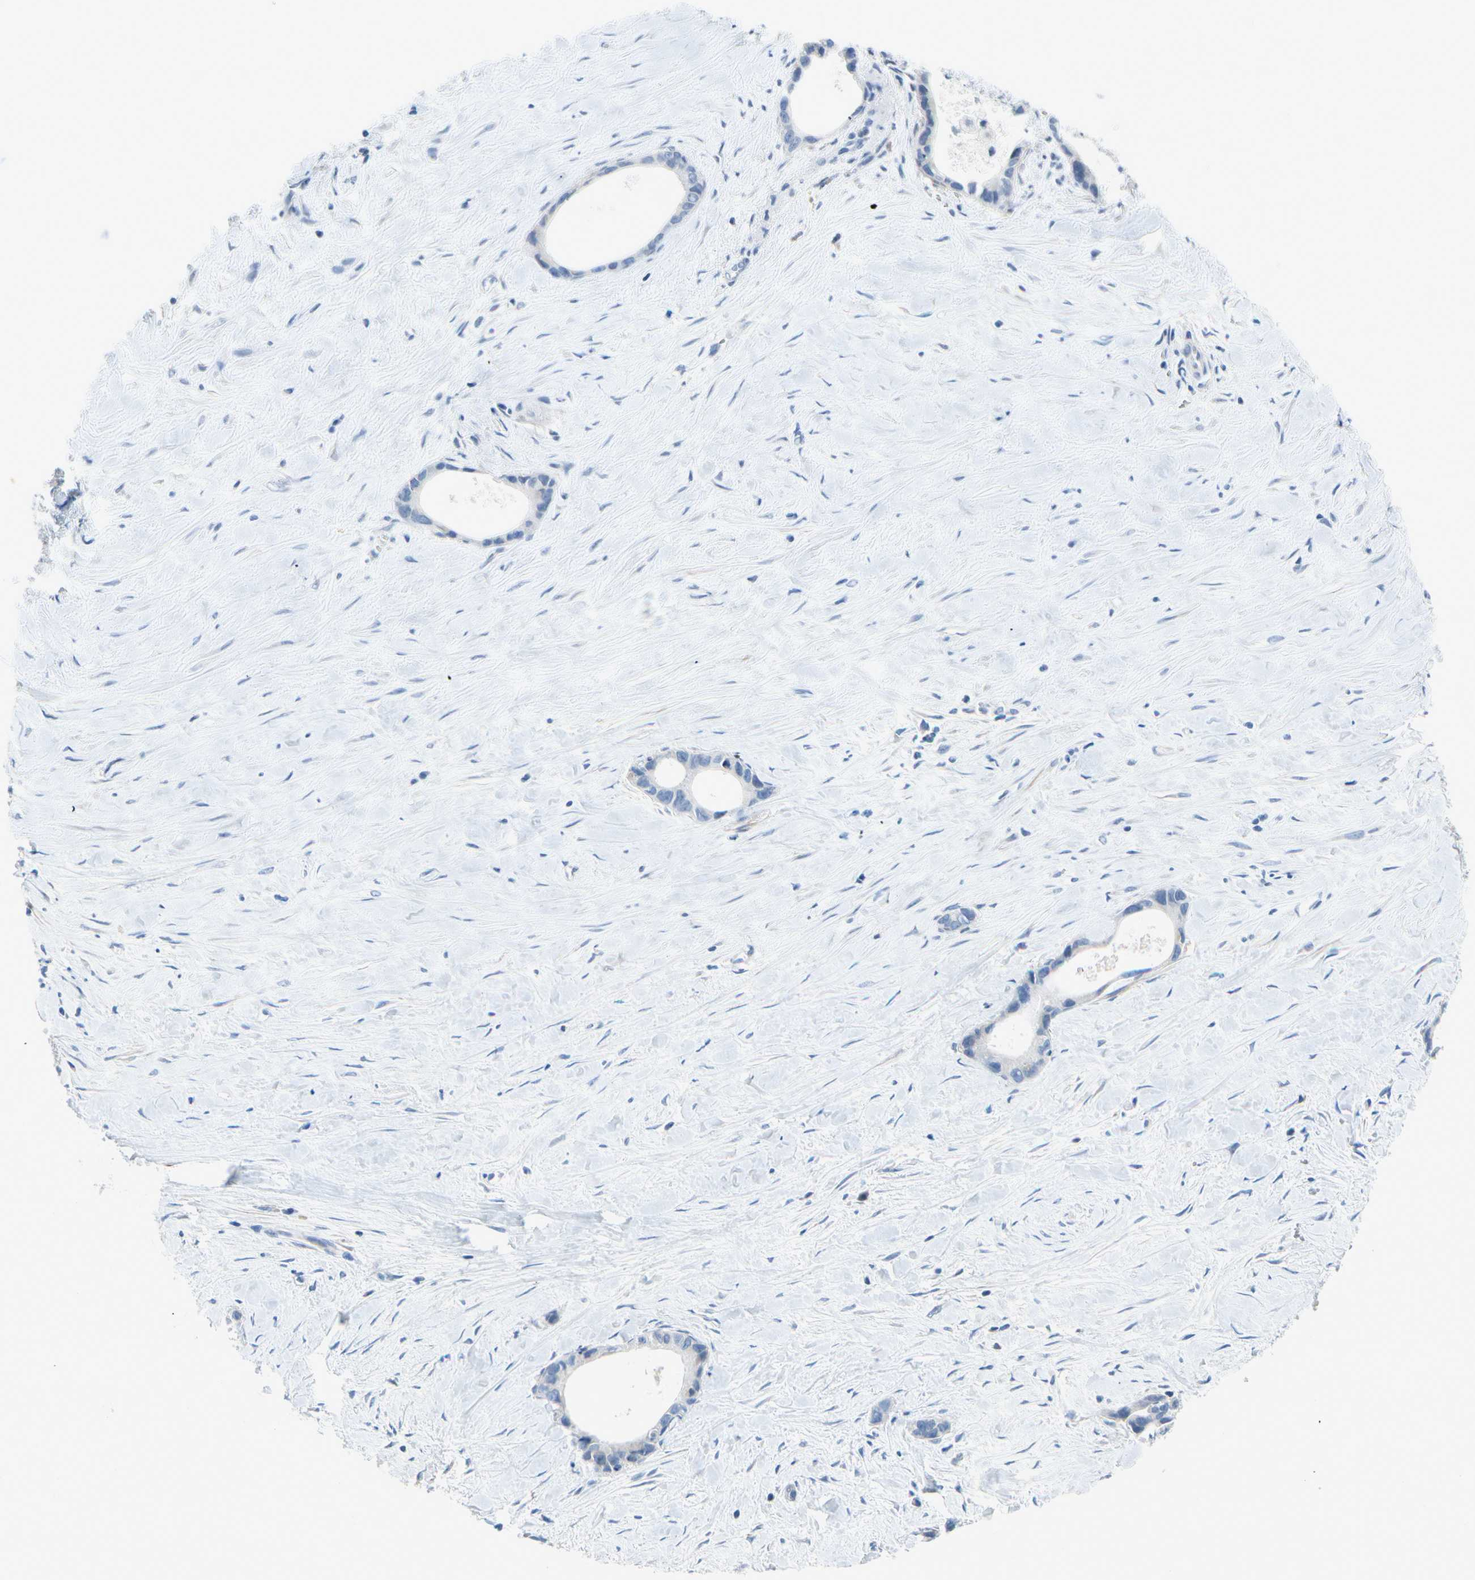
{"staining": {"intensity": "negative", "quantity": "none", "location": "none"}, "tissue": "liver cancer", "cell_type": "Tumor cells", "image_type": "cancer", "snomed": [{"axis": "morphology", "description": "Cholangiocarcinoma"}, {"axis": "topography", "description": "Liver"}], "caption": "An immunohistochemistry (IHC) image of liver cancer is shown. There is no staining in tumor cells of liver cancer.", "gene": "FCER2", "patient": {"sex": "female", "age": 55}}